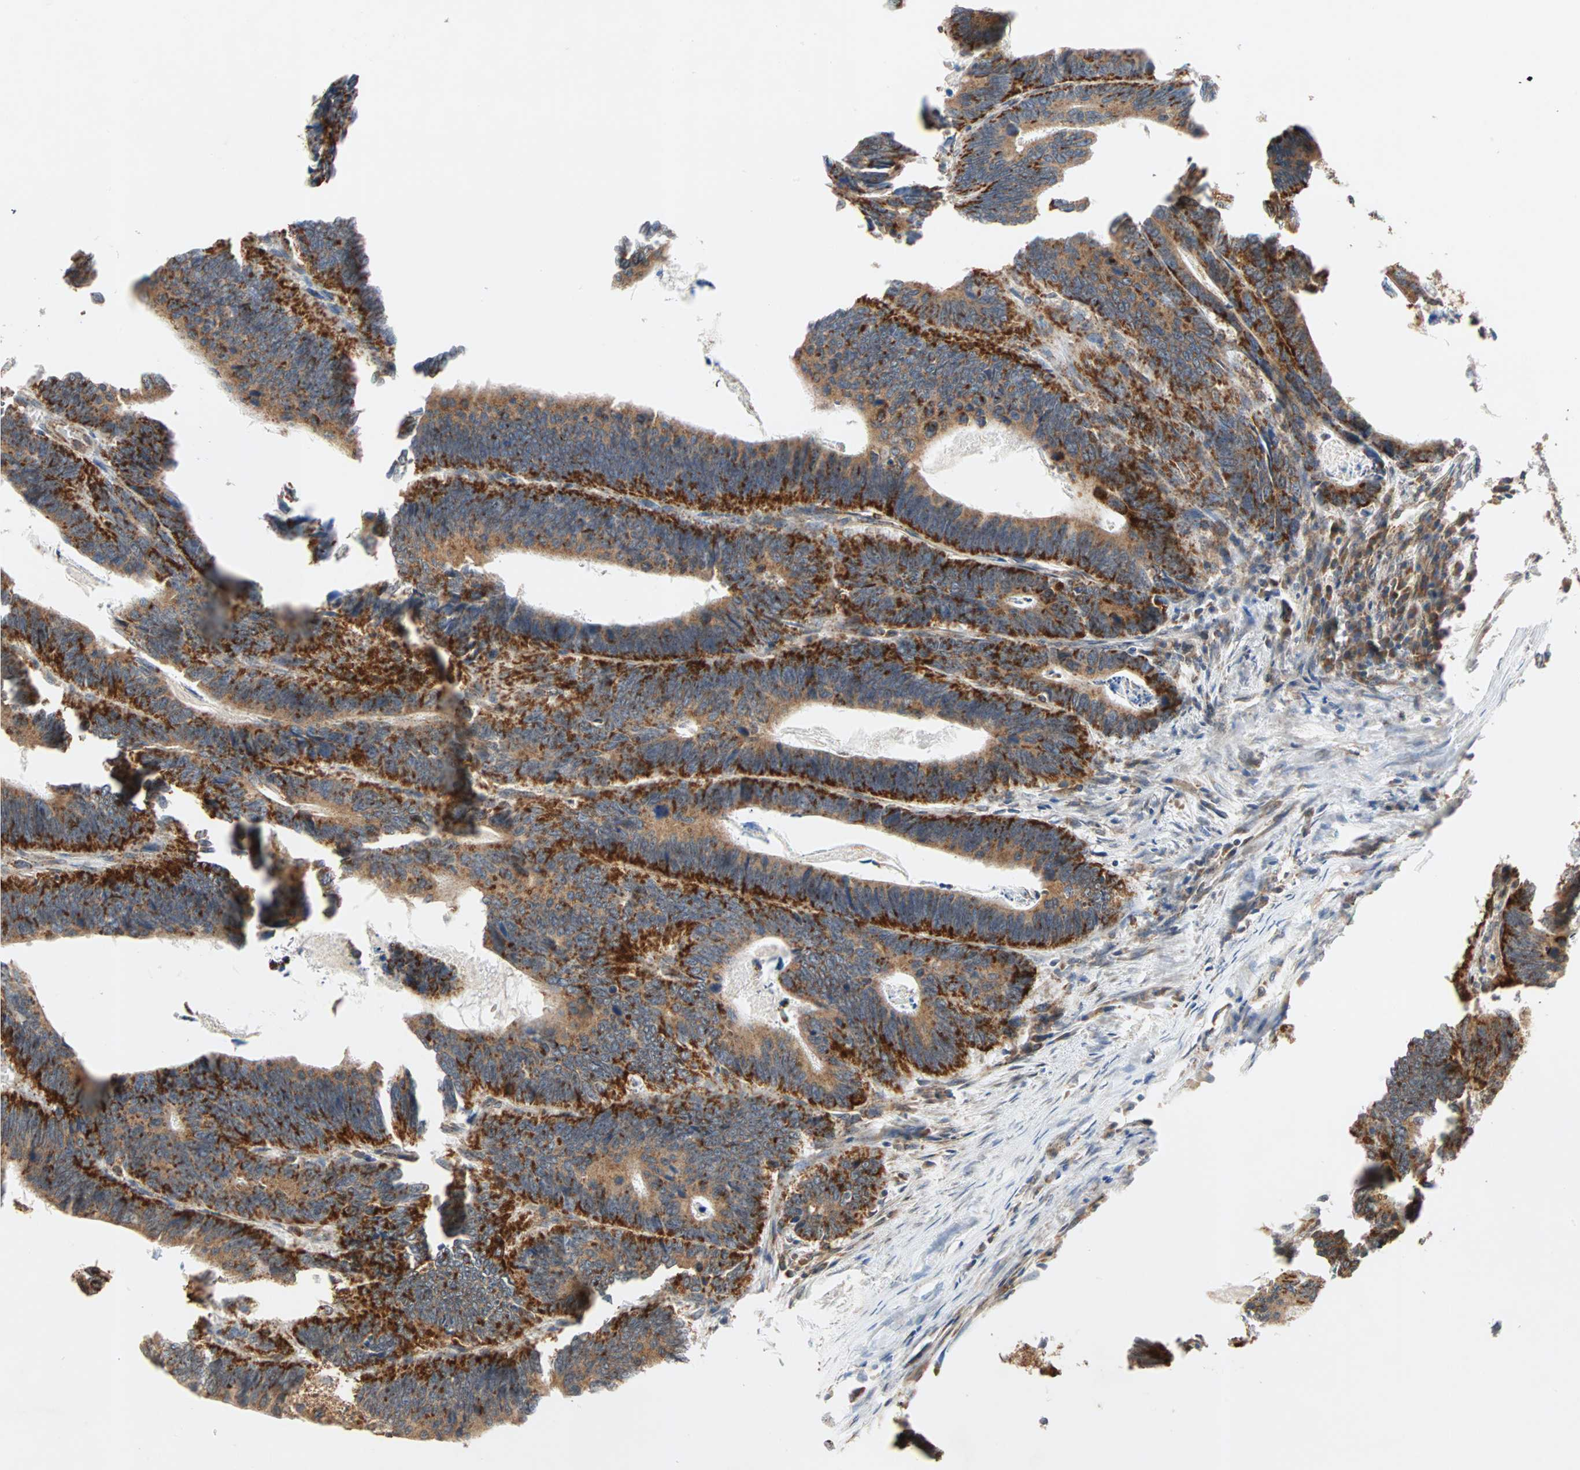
{"staining": {"intensity": "strong", "quantity": ">75%", "location": "cytoplasmic/membranous"}, "tissue": "colorectal cancer", "cell_type": "Tumor cells", "image_type": "cancer", "snomed": [{"axis": "morphology", "description": "Adenocarcinoma, NOS"}, {"axis": "topography", "description": "Colon"}], "caption": "A high amount of strong cytoplasmic/membranous positivity is seen in approximately >75% of tumor cells in colorectal adenocarcinoma tissue.", "gene": "AUP1", "patient": {"sex": "male", "age": 72}}